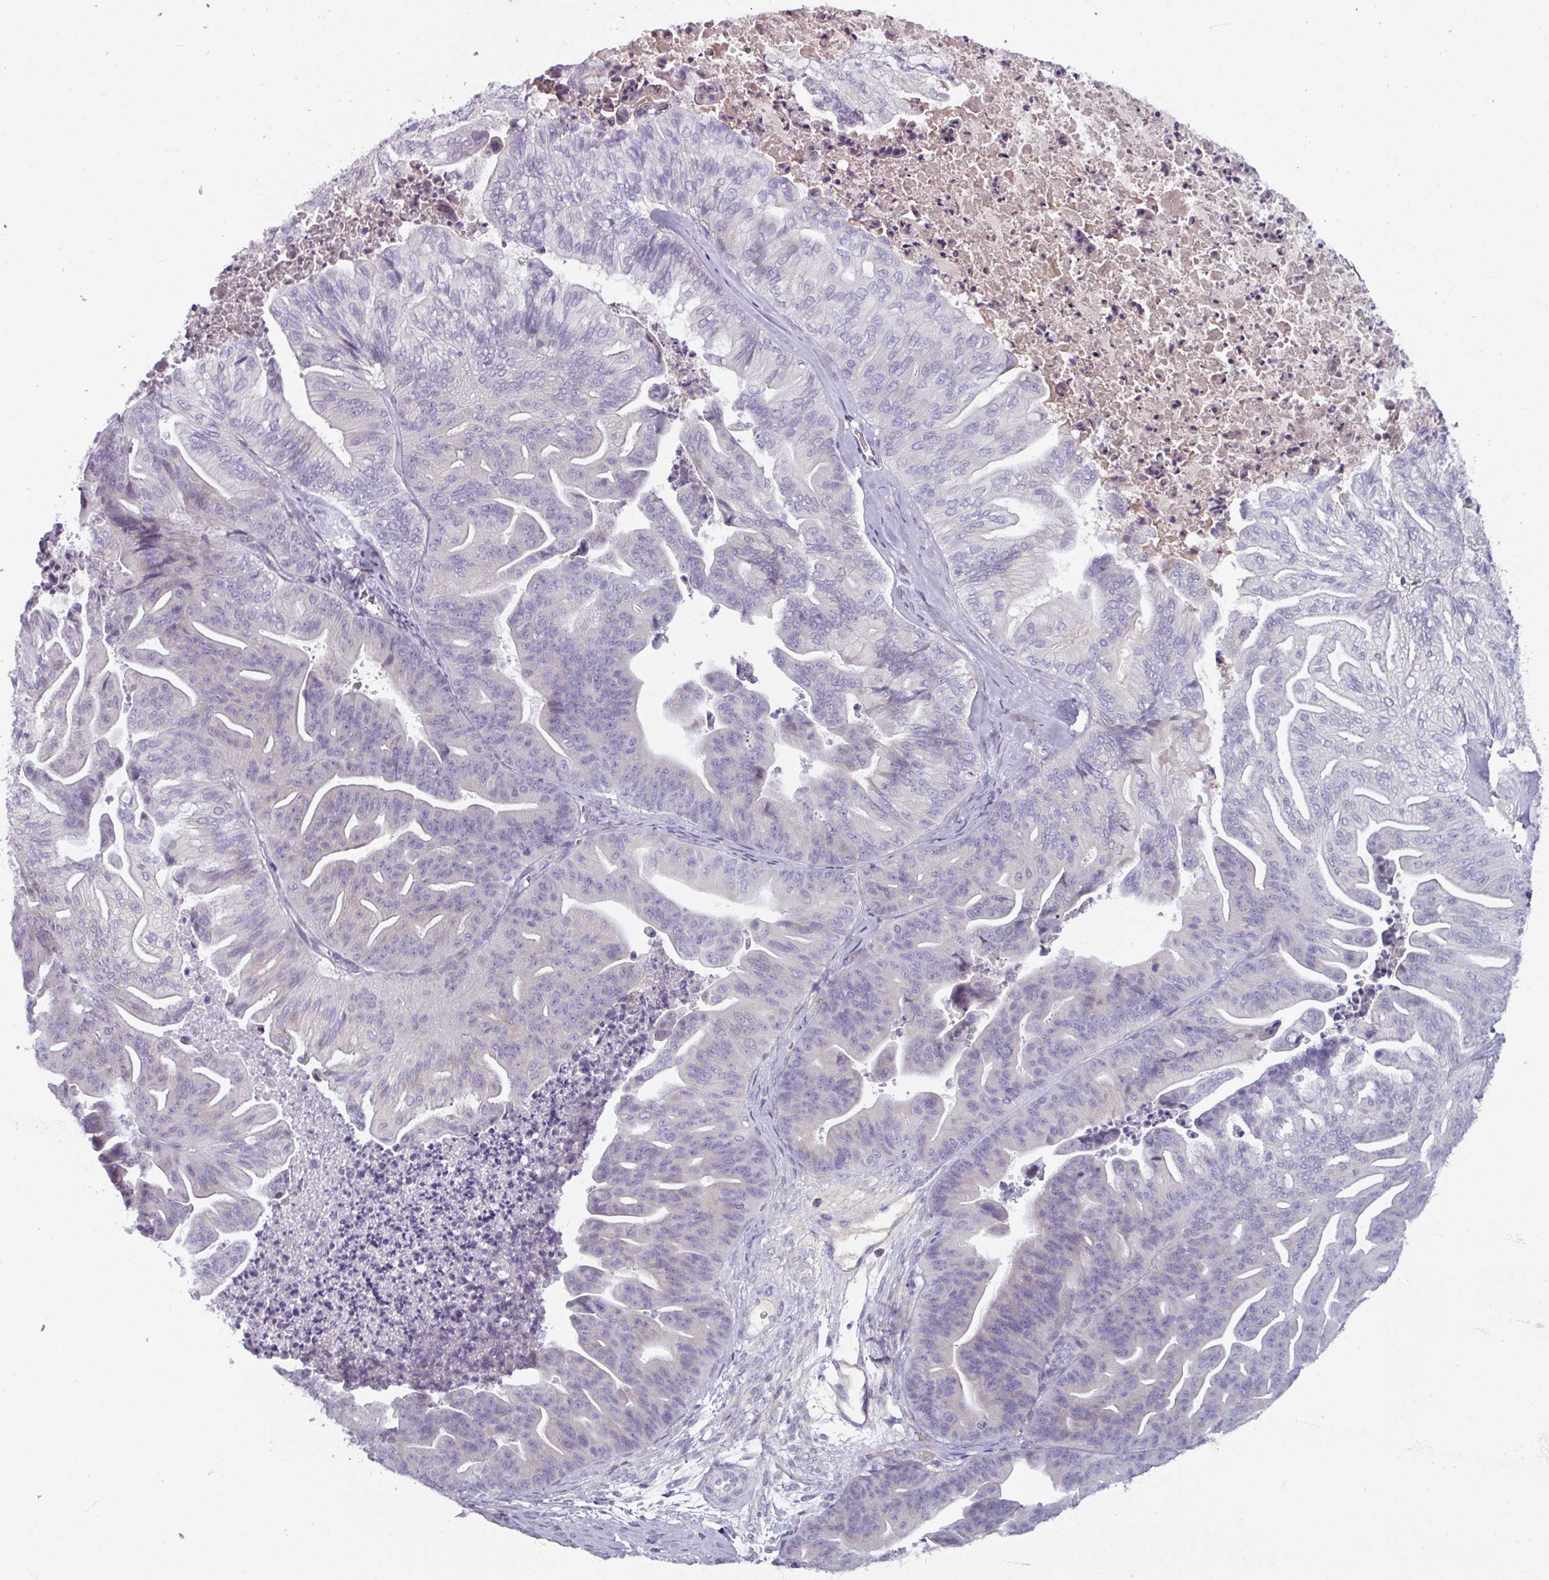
{"staining": {"intensity": "negative", "quantity": "none", "location": "none"}, "tissue": "ovarian cancer", "cell_type": "Tumor cells", "image_type": "cancer", "snomed": [{"axis": "morphology", "description": "Cystadenocarcinoma, mucinous, NOS"}, {"axis": "topography", "description": "Ovary"}], "caption": "High magnification brightfield microscopy of ovarian cancer (mucinous cystadenocarcinoma) stained with DAB (brown) and counterstained with hematoxylin (blue): tumor cells show no significant positivity.", "gene": "SMIM11", "patient": {"sex": "female", "age": 67}}